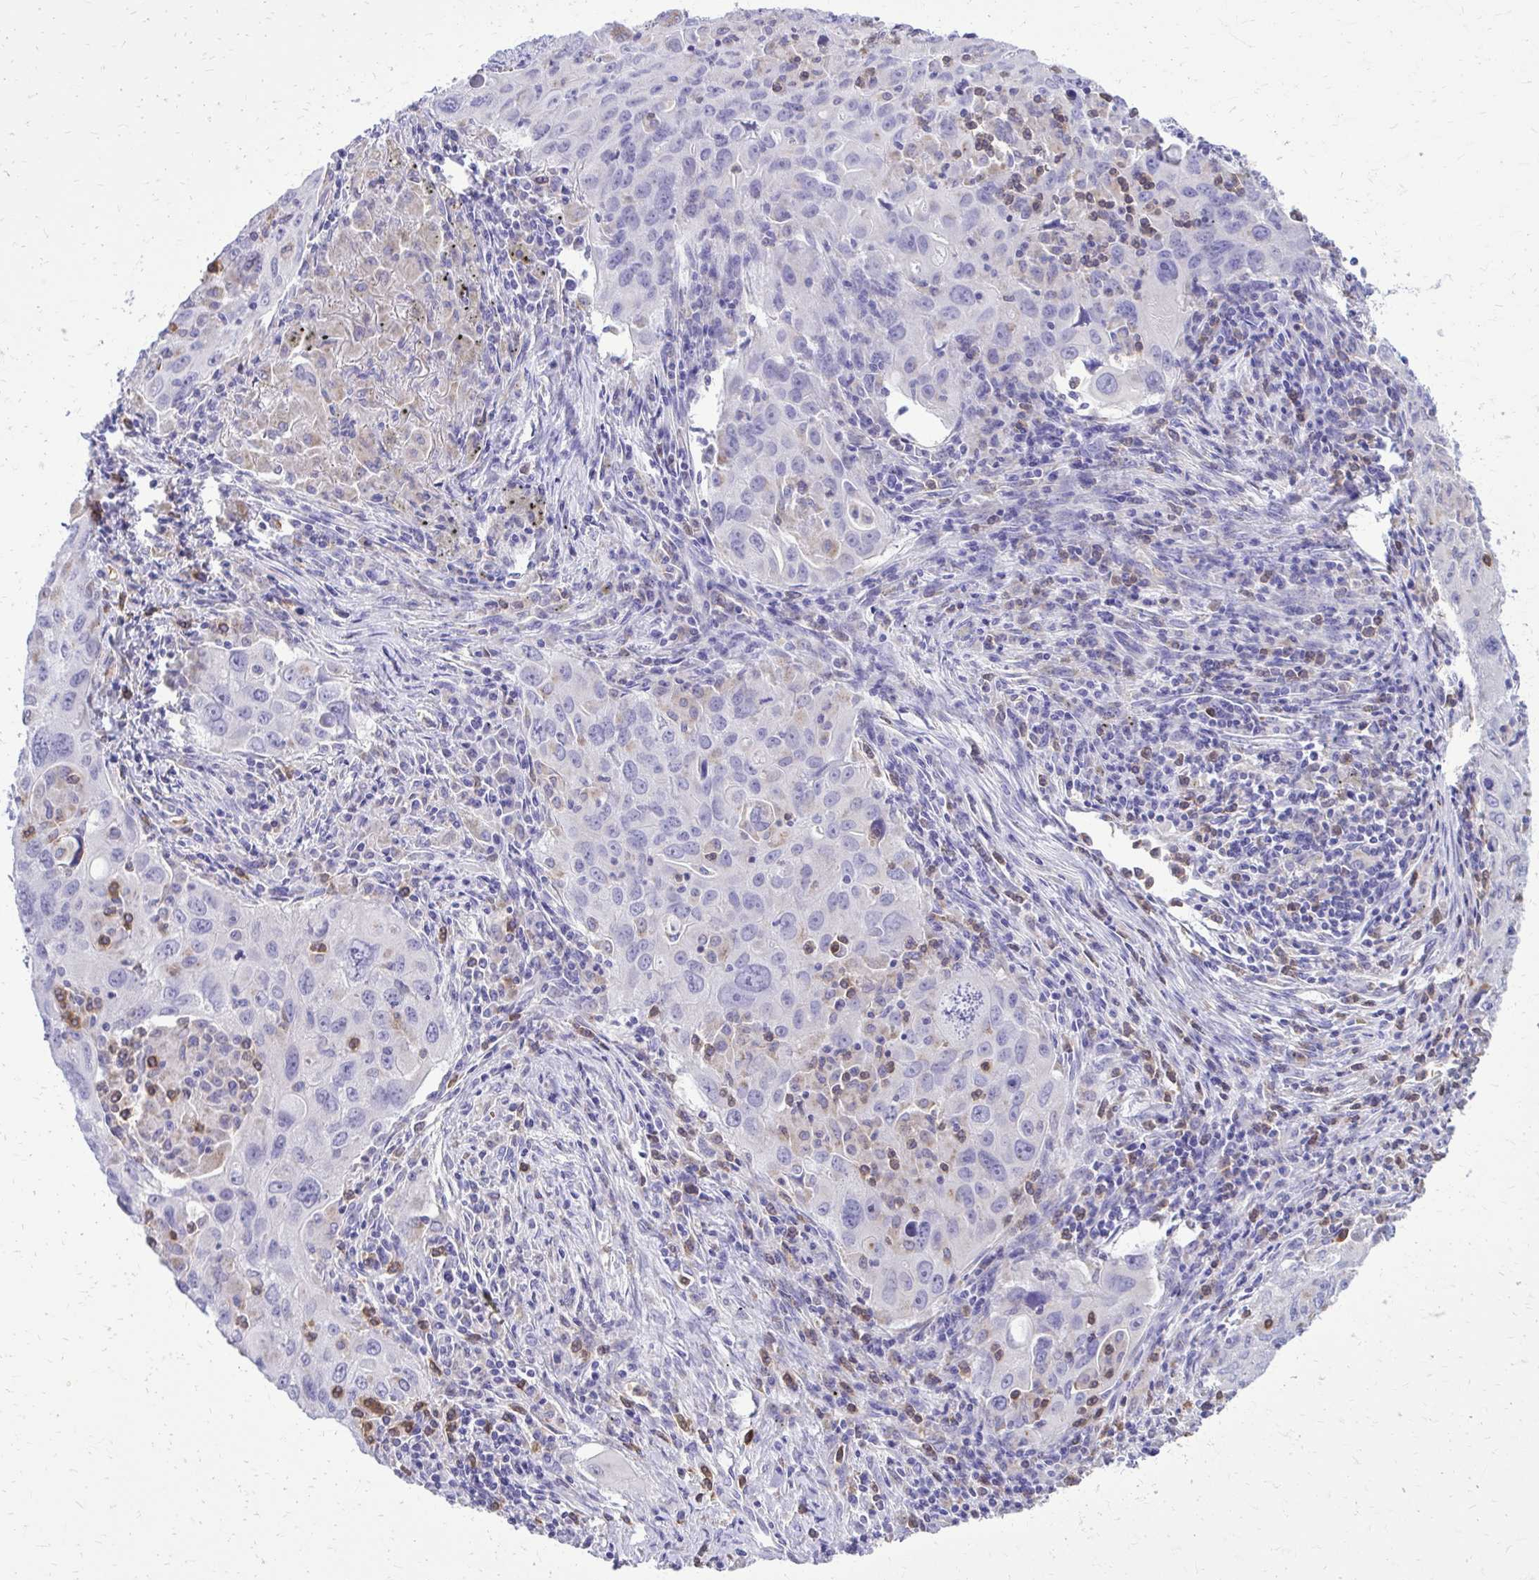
{"staining": {"intensity": "negative", "quantity": "none", "location": "none"}, "tissue": "lung cancer", "cell_type": "Tumor cells", "image_type": "cancer", "snomed": [{"axis": "morphology", "description": "Adenocarcinoma, NOS"}, {"axis": "morphology", "description": "Adenocarcinoma, metastatic, NOS"}, {"axis": "topography", "description": "Lymph node"}, {"axis": "topography", "description": "Lung"}], "caption": "Human lung cancer (adenocarcinoma) stained for a protein using immunohistochemistry displays no positivity in tumor cells.", "gene": "CAT", "patient": {"sex": "female", "age": 42}}